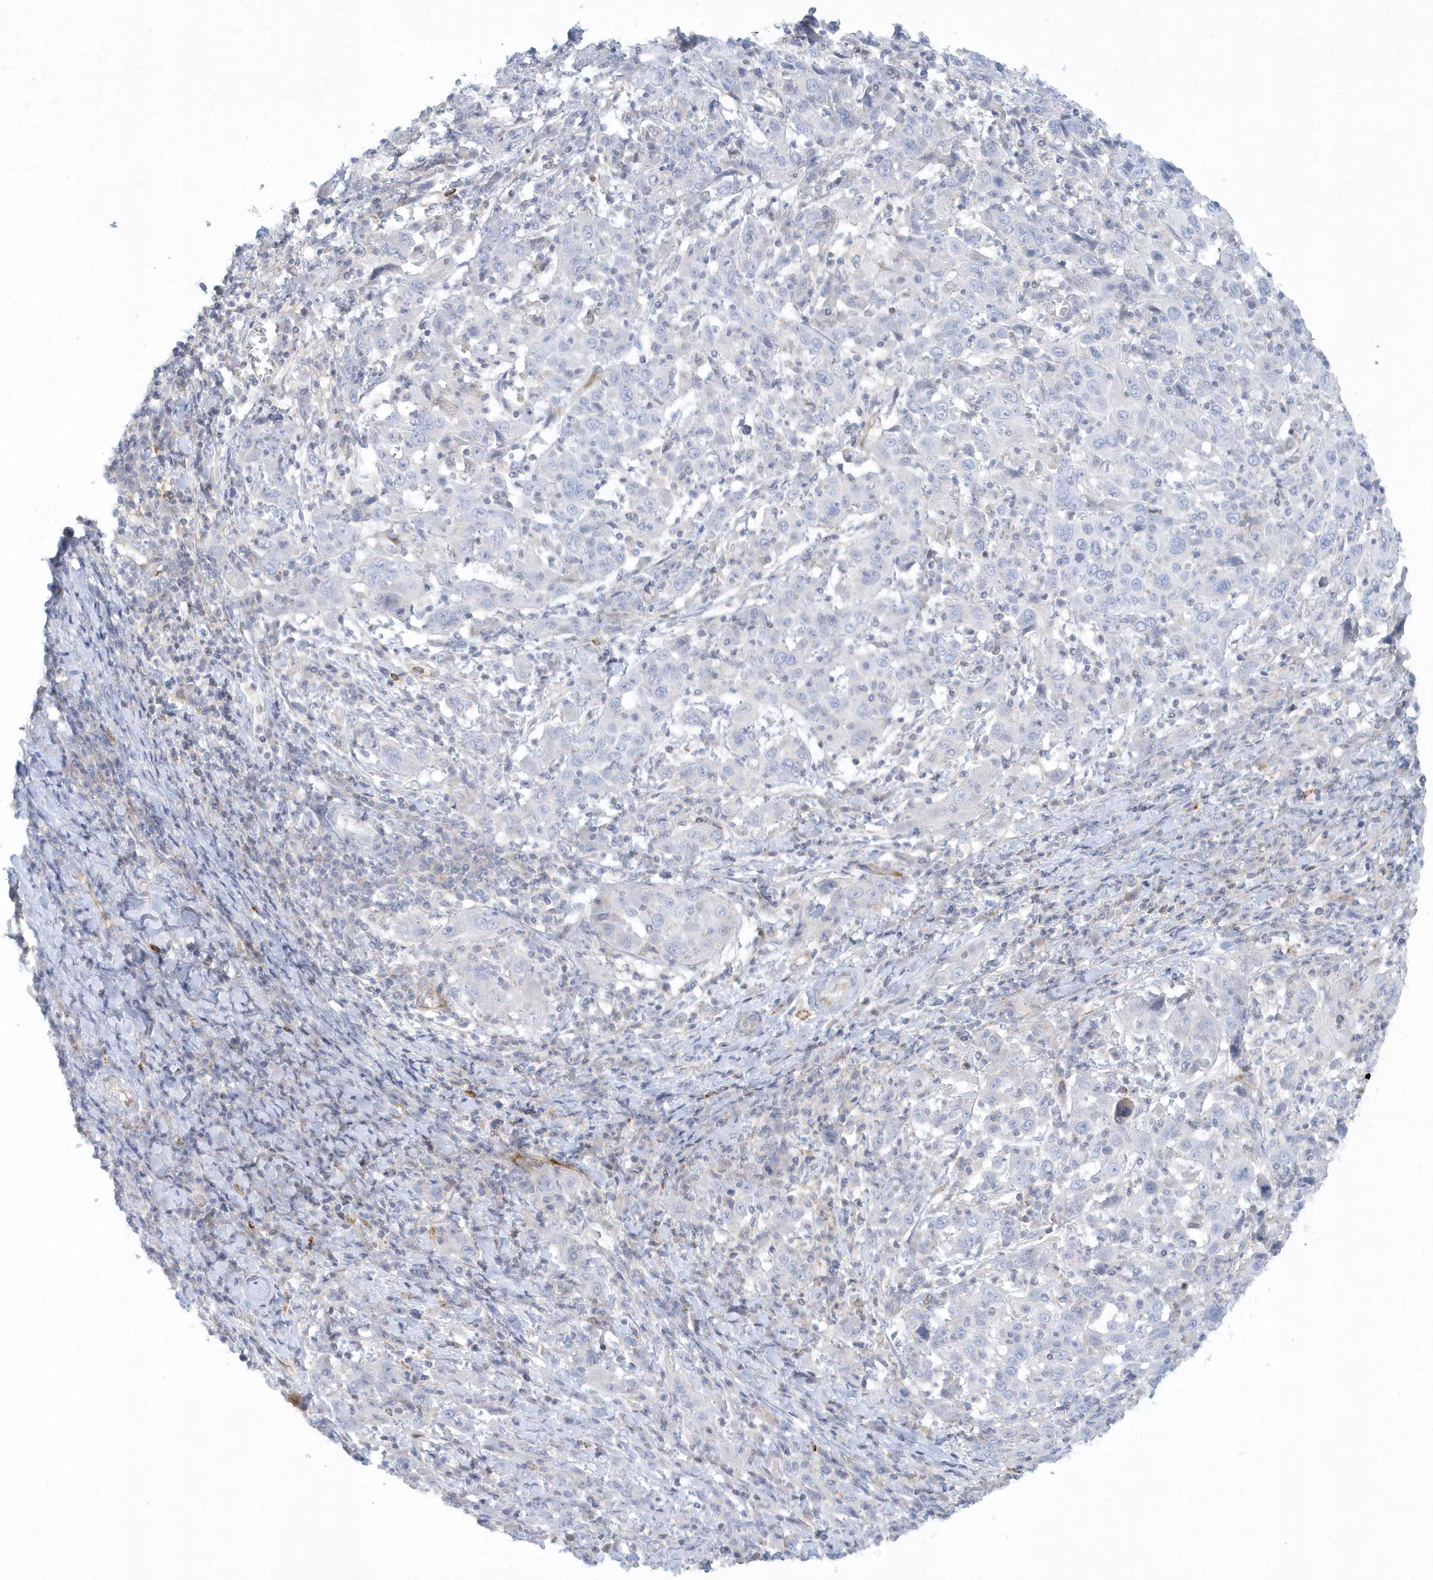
{"staining": {"intensity": "negative", "quantity": "none", "location": "none"}, "tissue": "cervical cancer", "cell_type": "Tumor cells", "image_type": "cancer", "snomed": [{"axis": "morphology", "description": "Squamous cell carcinoma, NOS"}, {"axis": "topography", "description": "Cervix"}], "caption": "This is a micrograph of IHC staining of squamous cell carcinoma (cervical), which shows no expression in tumor cells. The staining was performed using DAB to visualize the protein expression in brown, while the nuclei were stained in blue with hematoxylin (Magnification: 20x).", "gene": "DNAH1", "patient": {"sex": "female", "age": 46}}